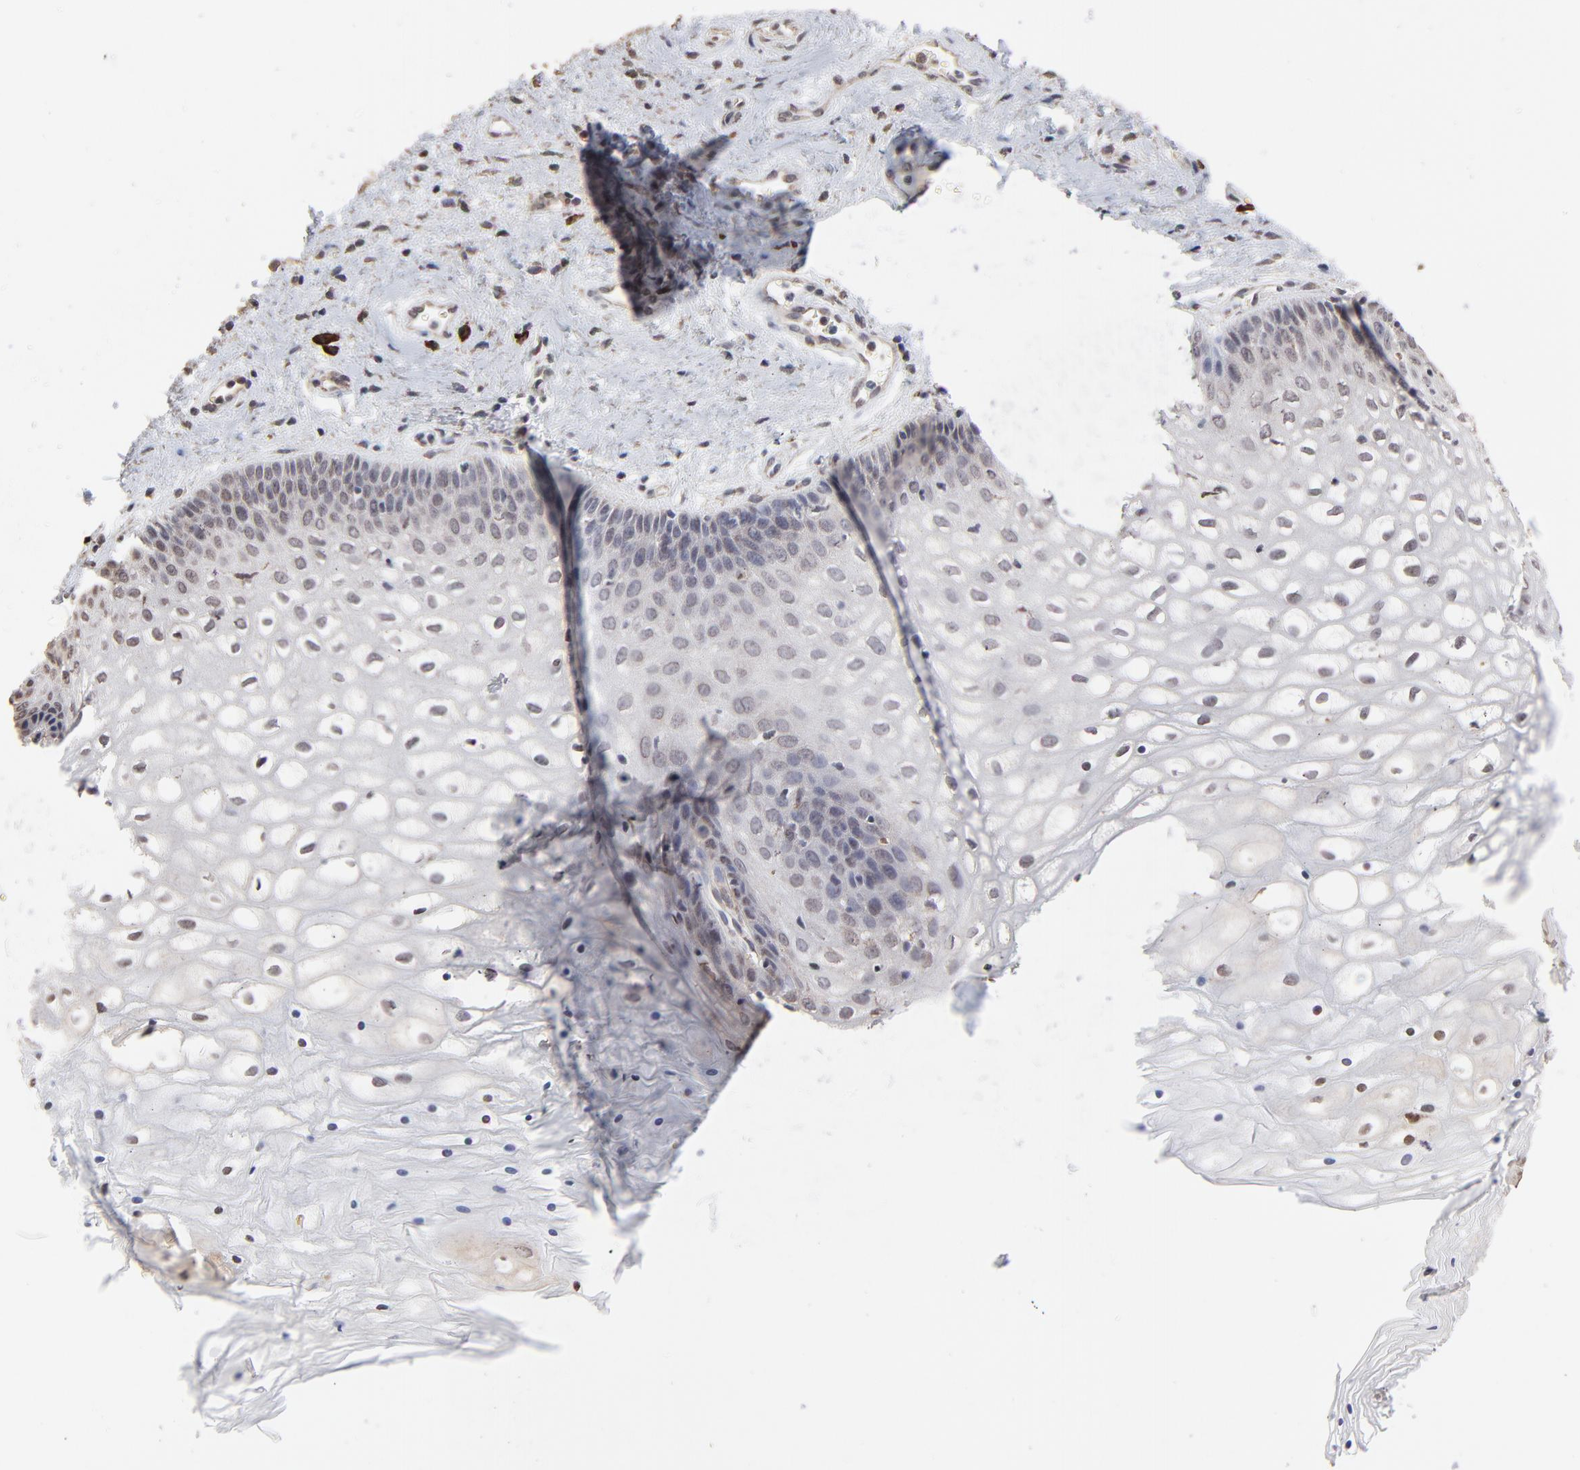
{"staining": {"intensity": "weak", "quantity": "<25%", "location": "nuclear"}, "tissue": "vagina", "cell_type": "Squamous epithelial cells", "image_type": "normal", "snomed": [{"axis": "morphology", "description": "Normal tissue, NOS"}, {"axis": "topography", "description": "Vagina"}], "caption": "Immunohistochemistry (IHC) of benign vagina demonstrates no staining in squamous epithelial cells. Nuclei are stained in blue.", "gene": "CHM", "patient": {"sex": "female", "age": 34}}